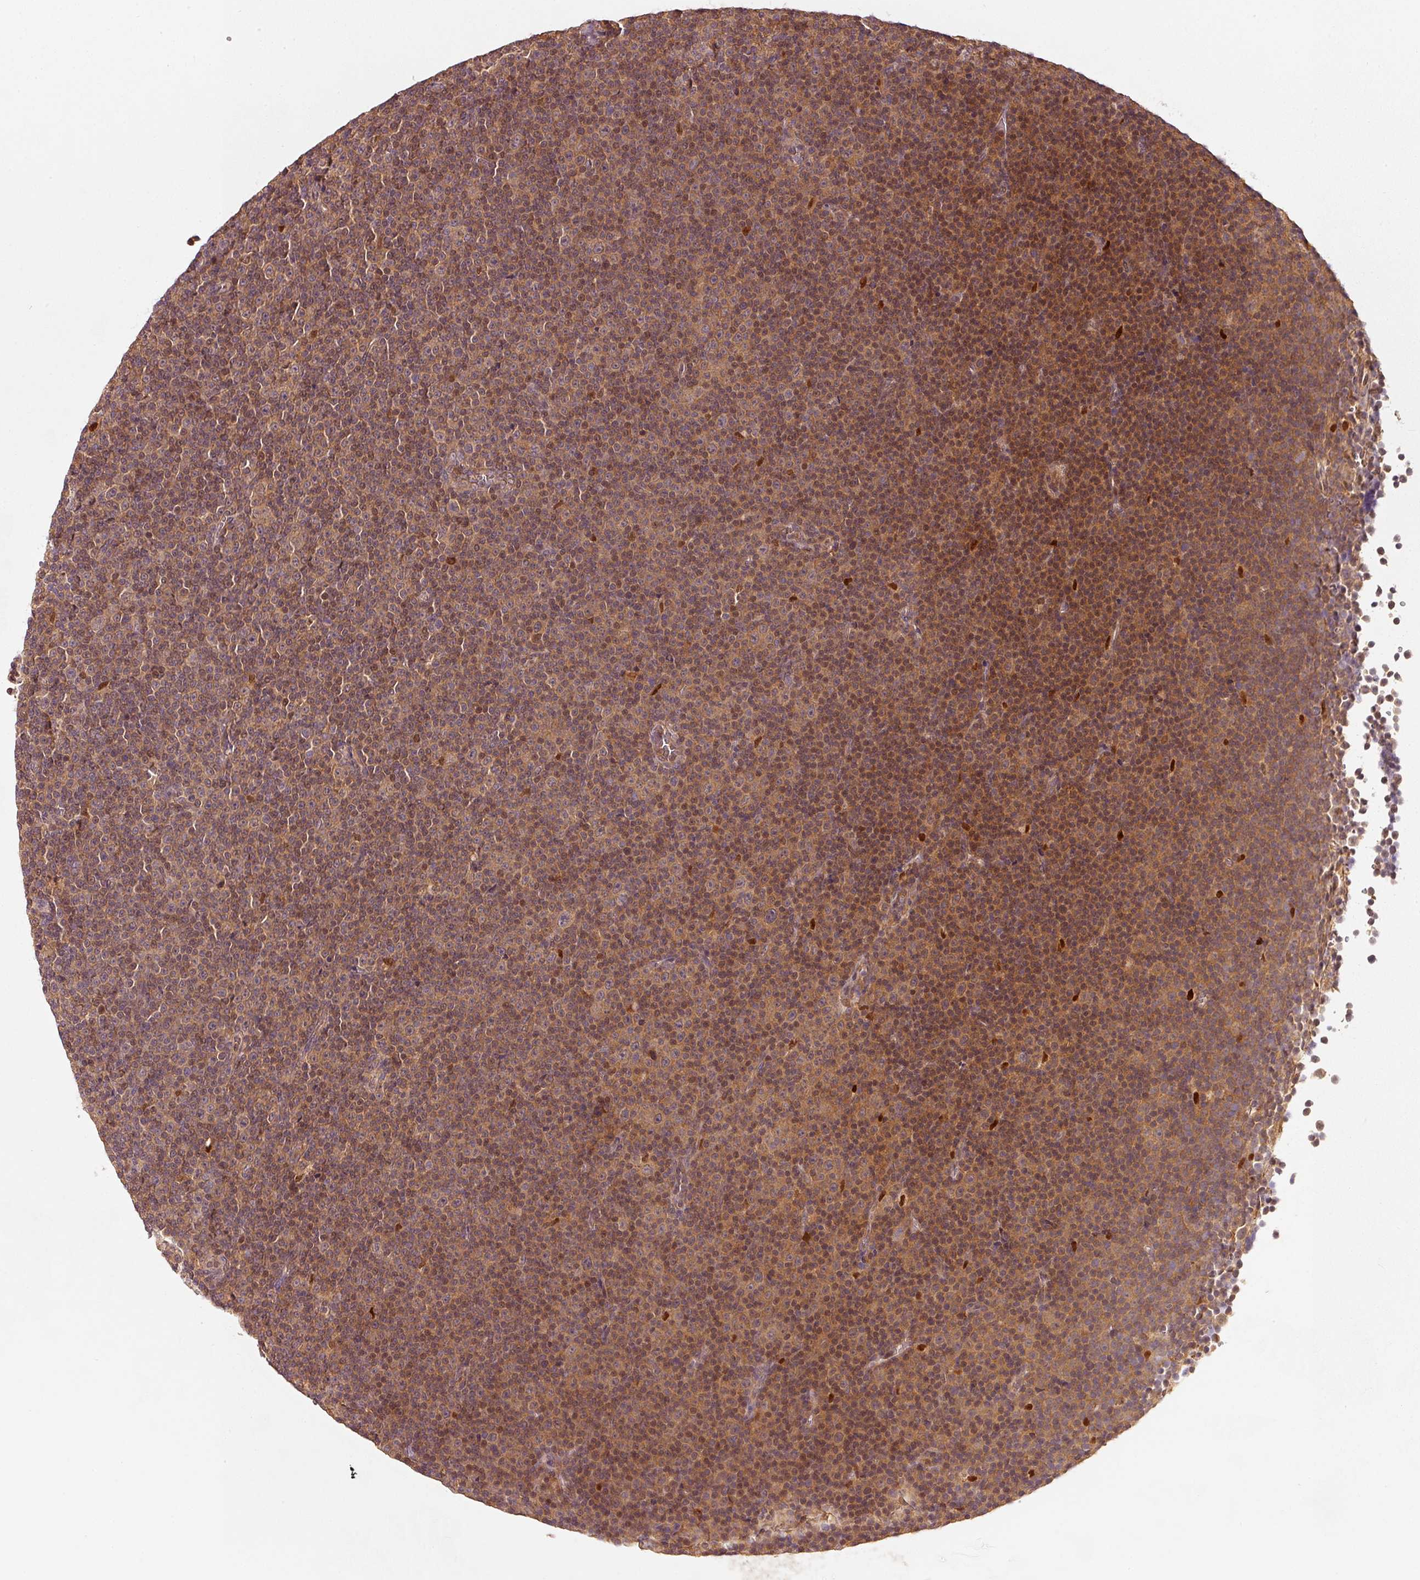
{"staining": {"intensity": "weak", "quantity": ">75%", "location": "cytoplasmic/membranous"}, "tissue": "lymphoma", "cell_type": "Tumor cells", "image_type": "cancer", "snomed": [{"axis": "morphology", "description": "Malignant lymphoma, non-Hodgkin's type, Low grade"}, {"axis": "topography", "description": "Lymph node"}], "caption": "A brown stain shows weak cytoplasmic/membranous expression of a protein in malignant lymphoma, non-Hodgkin's type (low-grade) tumor cells.", "gene": "RRAS2", "patient": {"sex": "female", "age": 67}}